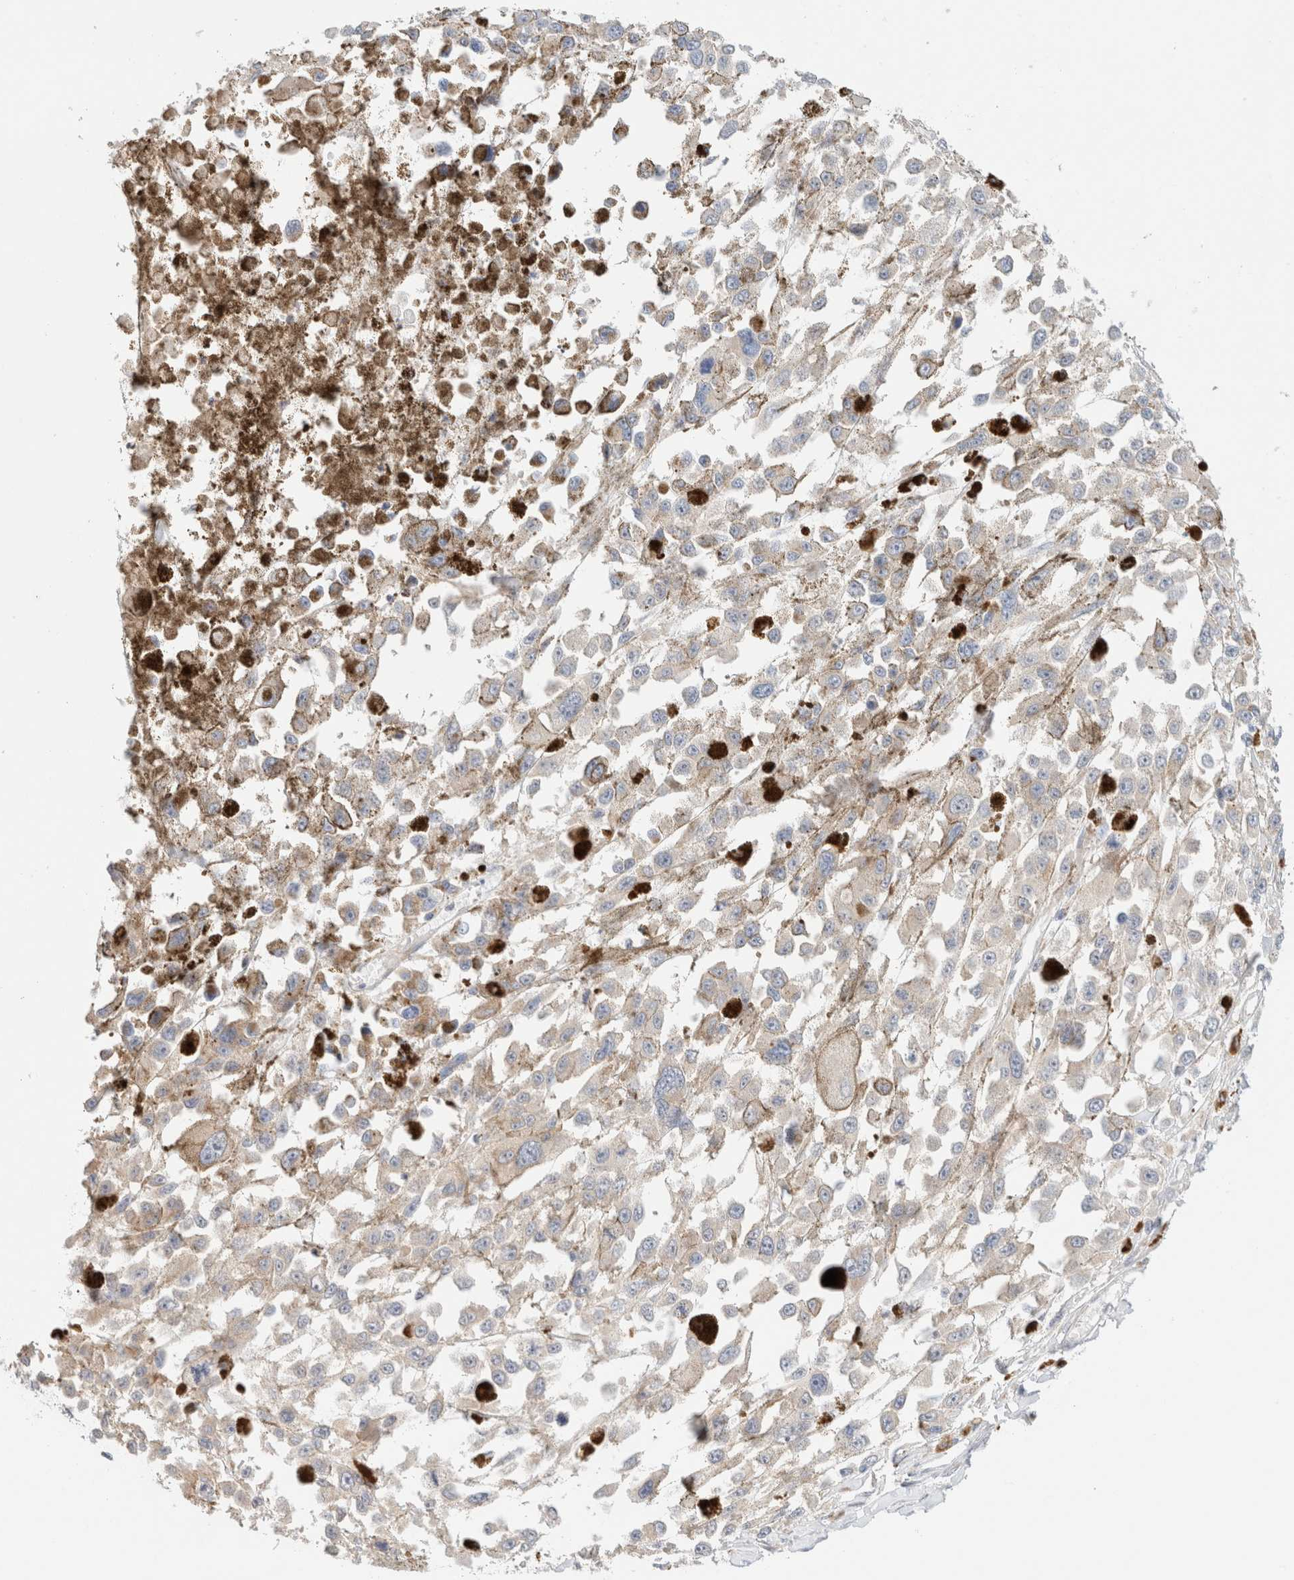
{"staining": {"intensity": "weak", "quantity": ">75%", "location": "cytoplasmic/membranous"}, "tissue": "melanoma", "cell_type": "Tumor cells", "image_type": "cancer", "snomed": [{"axis": "morphology", "description": "Malignant melanoma, Metastatic site"}, {"axis": "topography", "description": "Lymph node"}], "caption": "Melanoma stained with a brown dye exhibits weak cytoplasmic/membranous positive positivity in approximately >75% of tumor cells.", "gene": "UNC13B", "patient": {"sex": "male", "age": 59}}